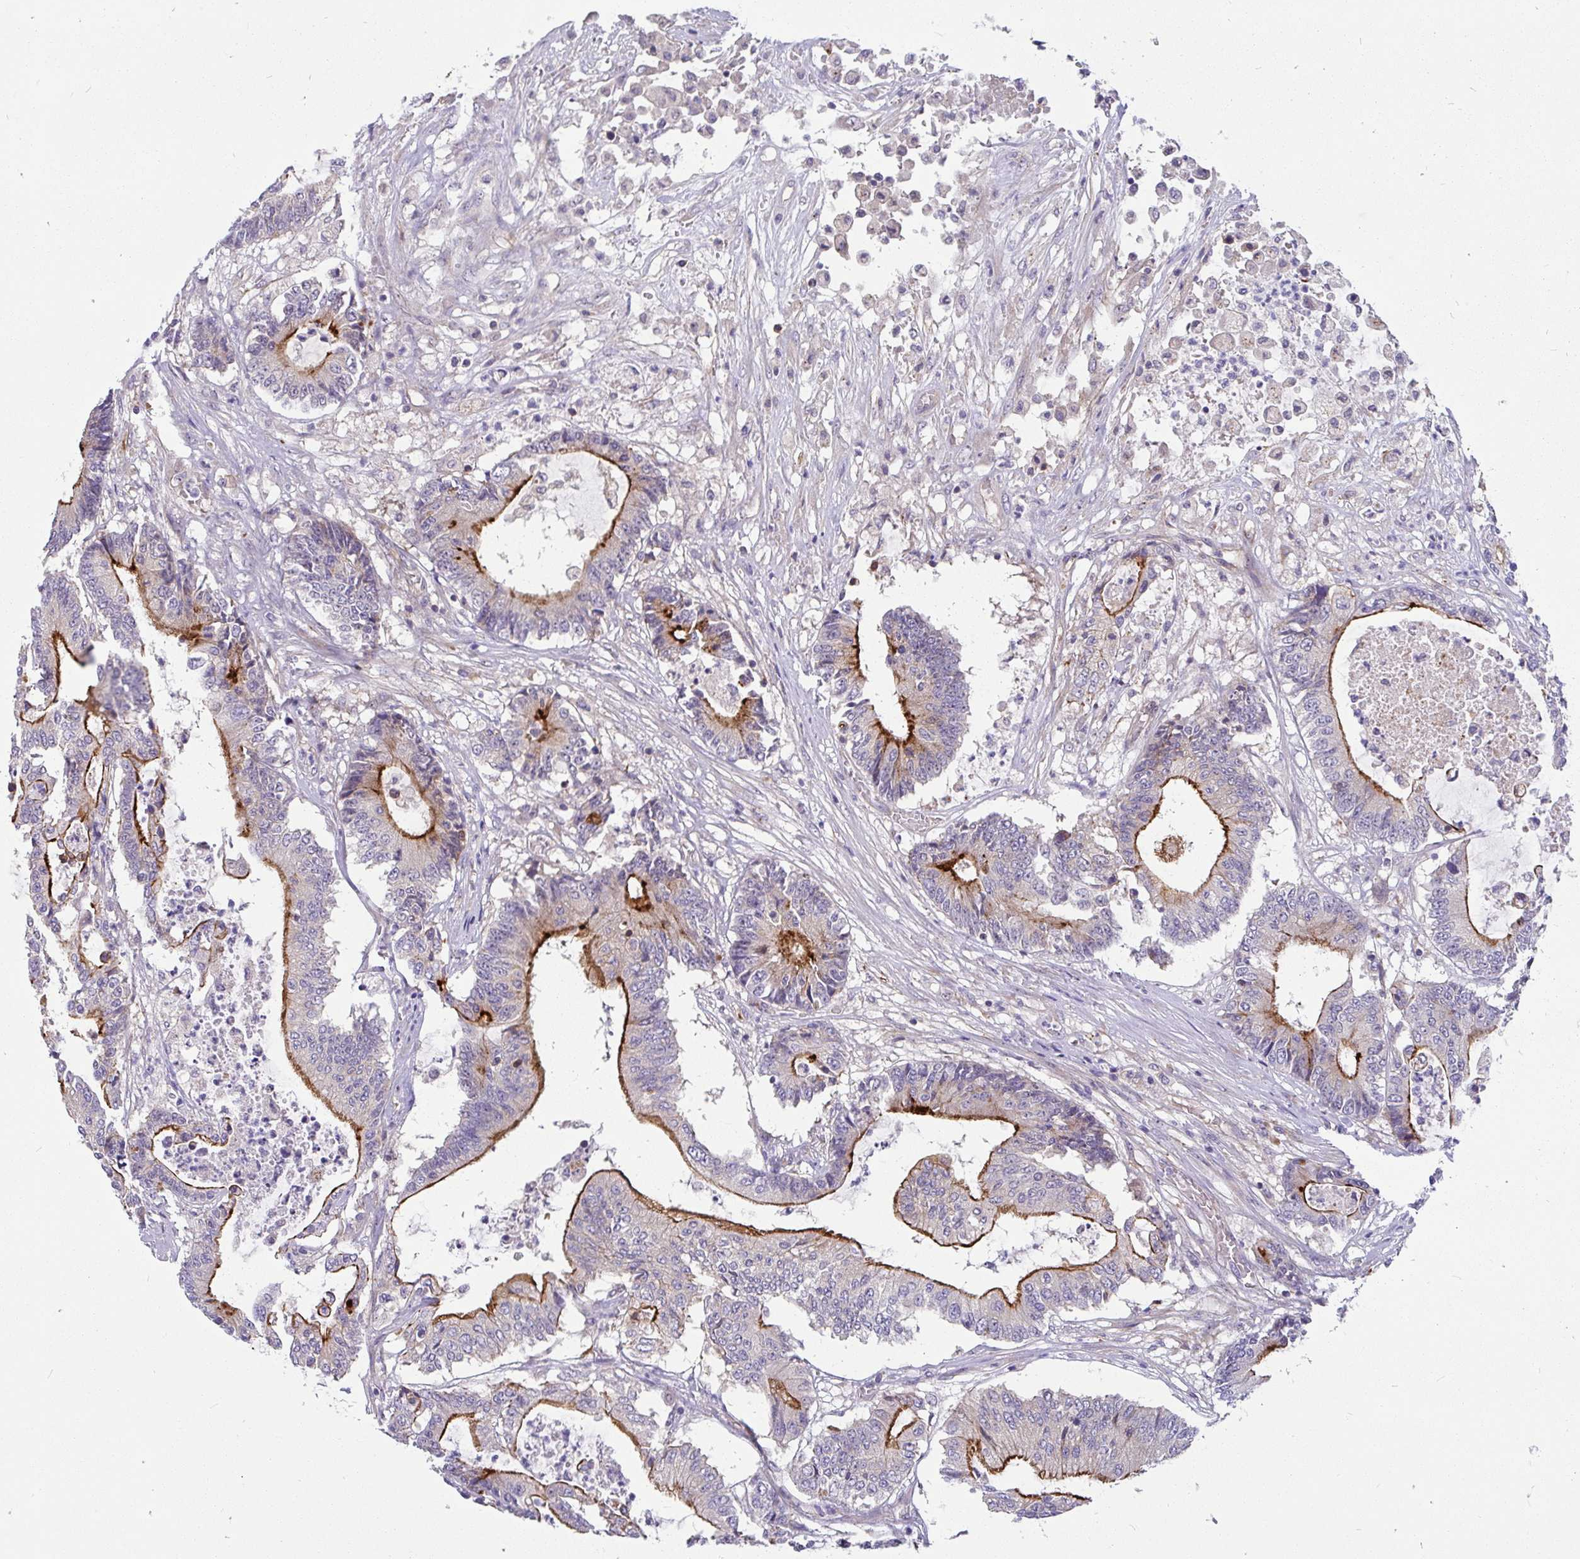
{"staining": {"intensity": "strong", "quantity": "25%-75%", "location": "cytoplasmic/membranous"}, "tissue": "colorectal cancer", "cell_type": "Tumor cells", "image_type": "cancer", "snomed": [{"axis": "morphology", "description": "Adenocarcinoma, NOS"}, {"axis": "topography", "description": "Colon"}], "caption": "Protein staining demonstrates strong cytoplasmic/membranous expression in approximately 25%-75% of tumor cells in adenocarcinoma (colorectal).", "gene": "LRRC26", "patient": {"sex": "female", "age": 84}}